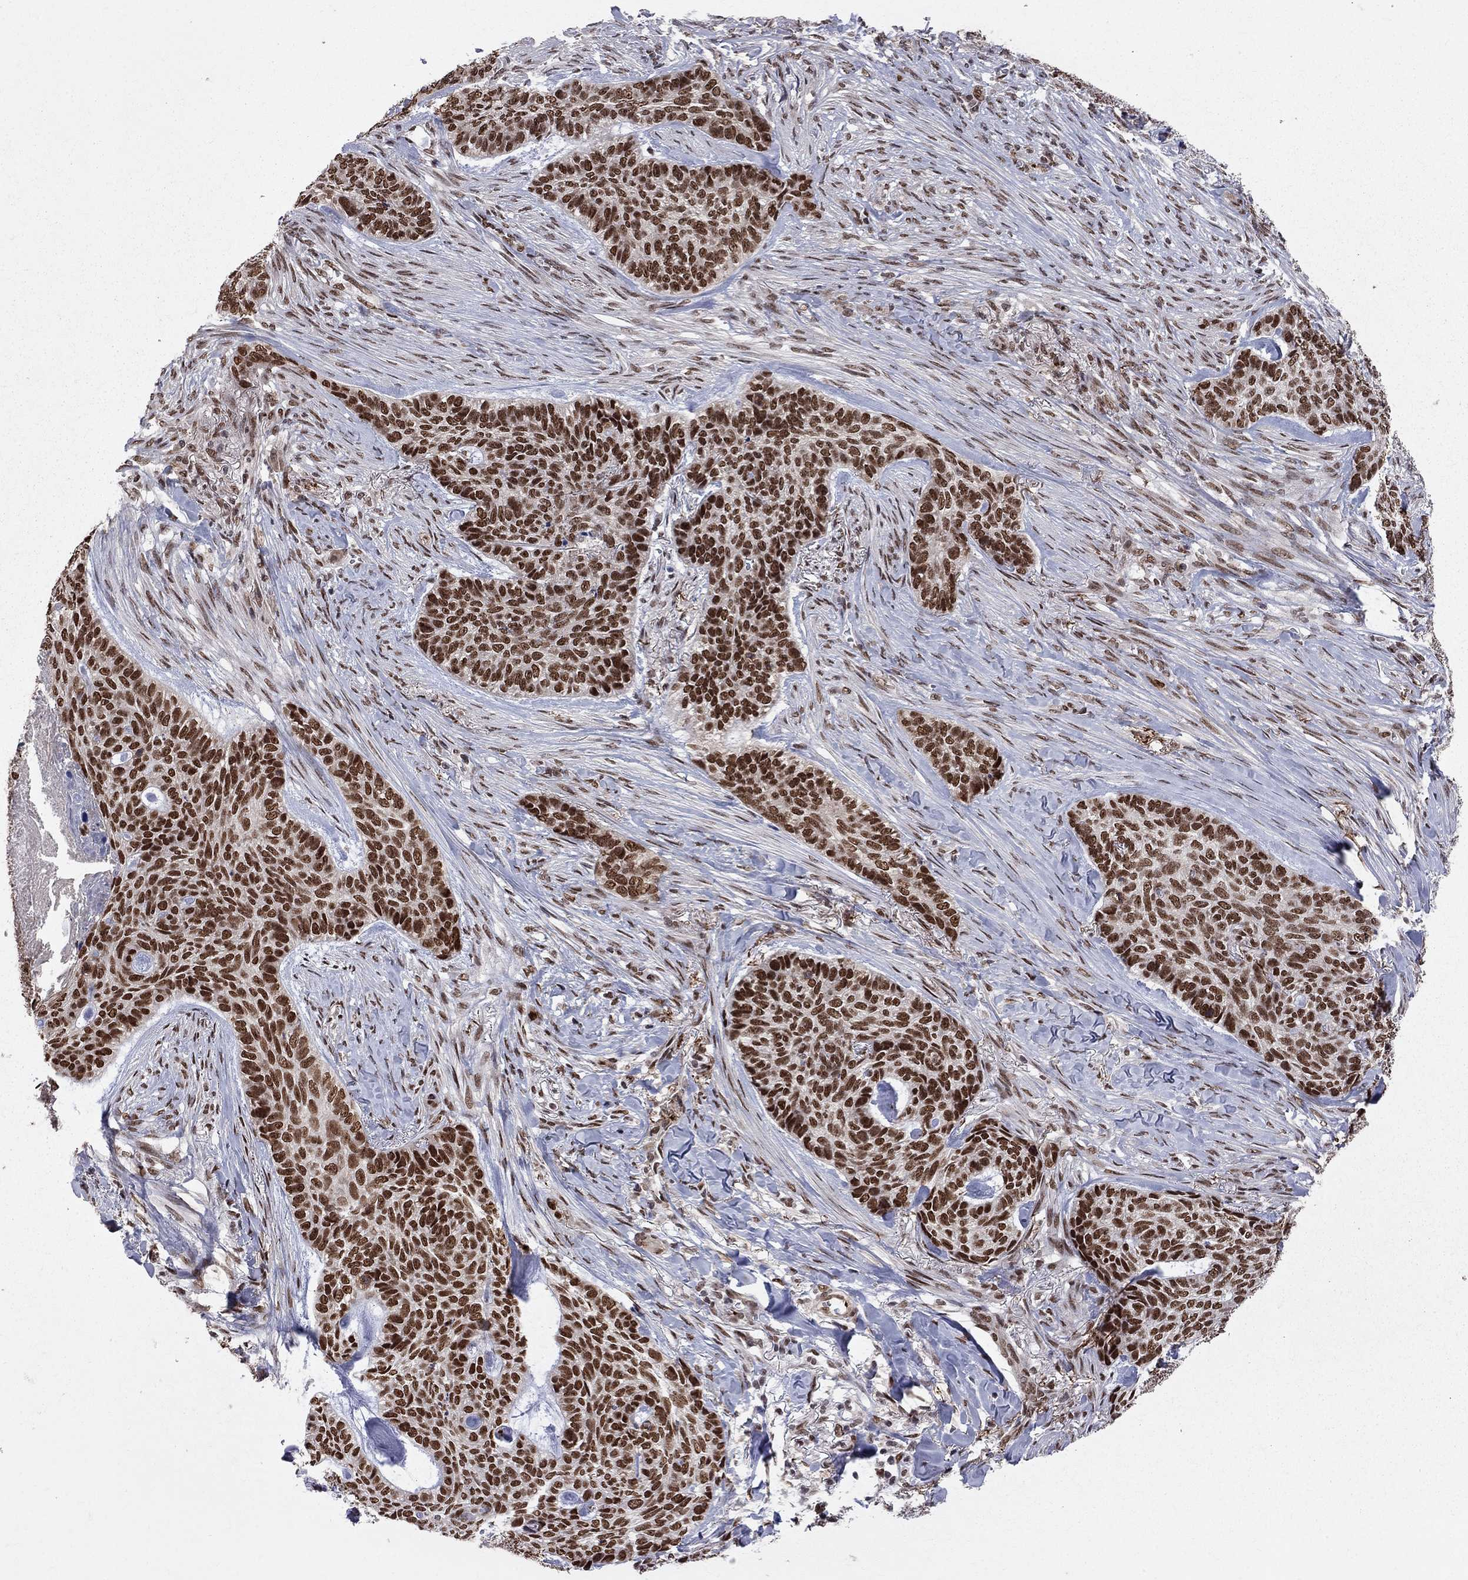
{"staining": {"intensity": "strong", "quantity": ">75%", "location": "nuclear"}, "tissue": "skin cancer", "cell_type": "Tumor cells", "image_type": "cancer", "snomed": [{"axis": "morphology", "description": "Basal cell carcinoma"}, {"axis": "topography", "description": "Skin"}], "caption": "Skin cancer (basal cell carcinoma) stained with a protein marker shows strong staining in tumor cells.", "gene": "SAP30L", "patient": {"sex": "female", "age": 69}}